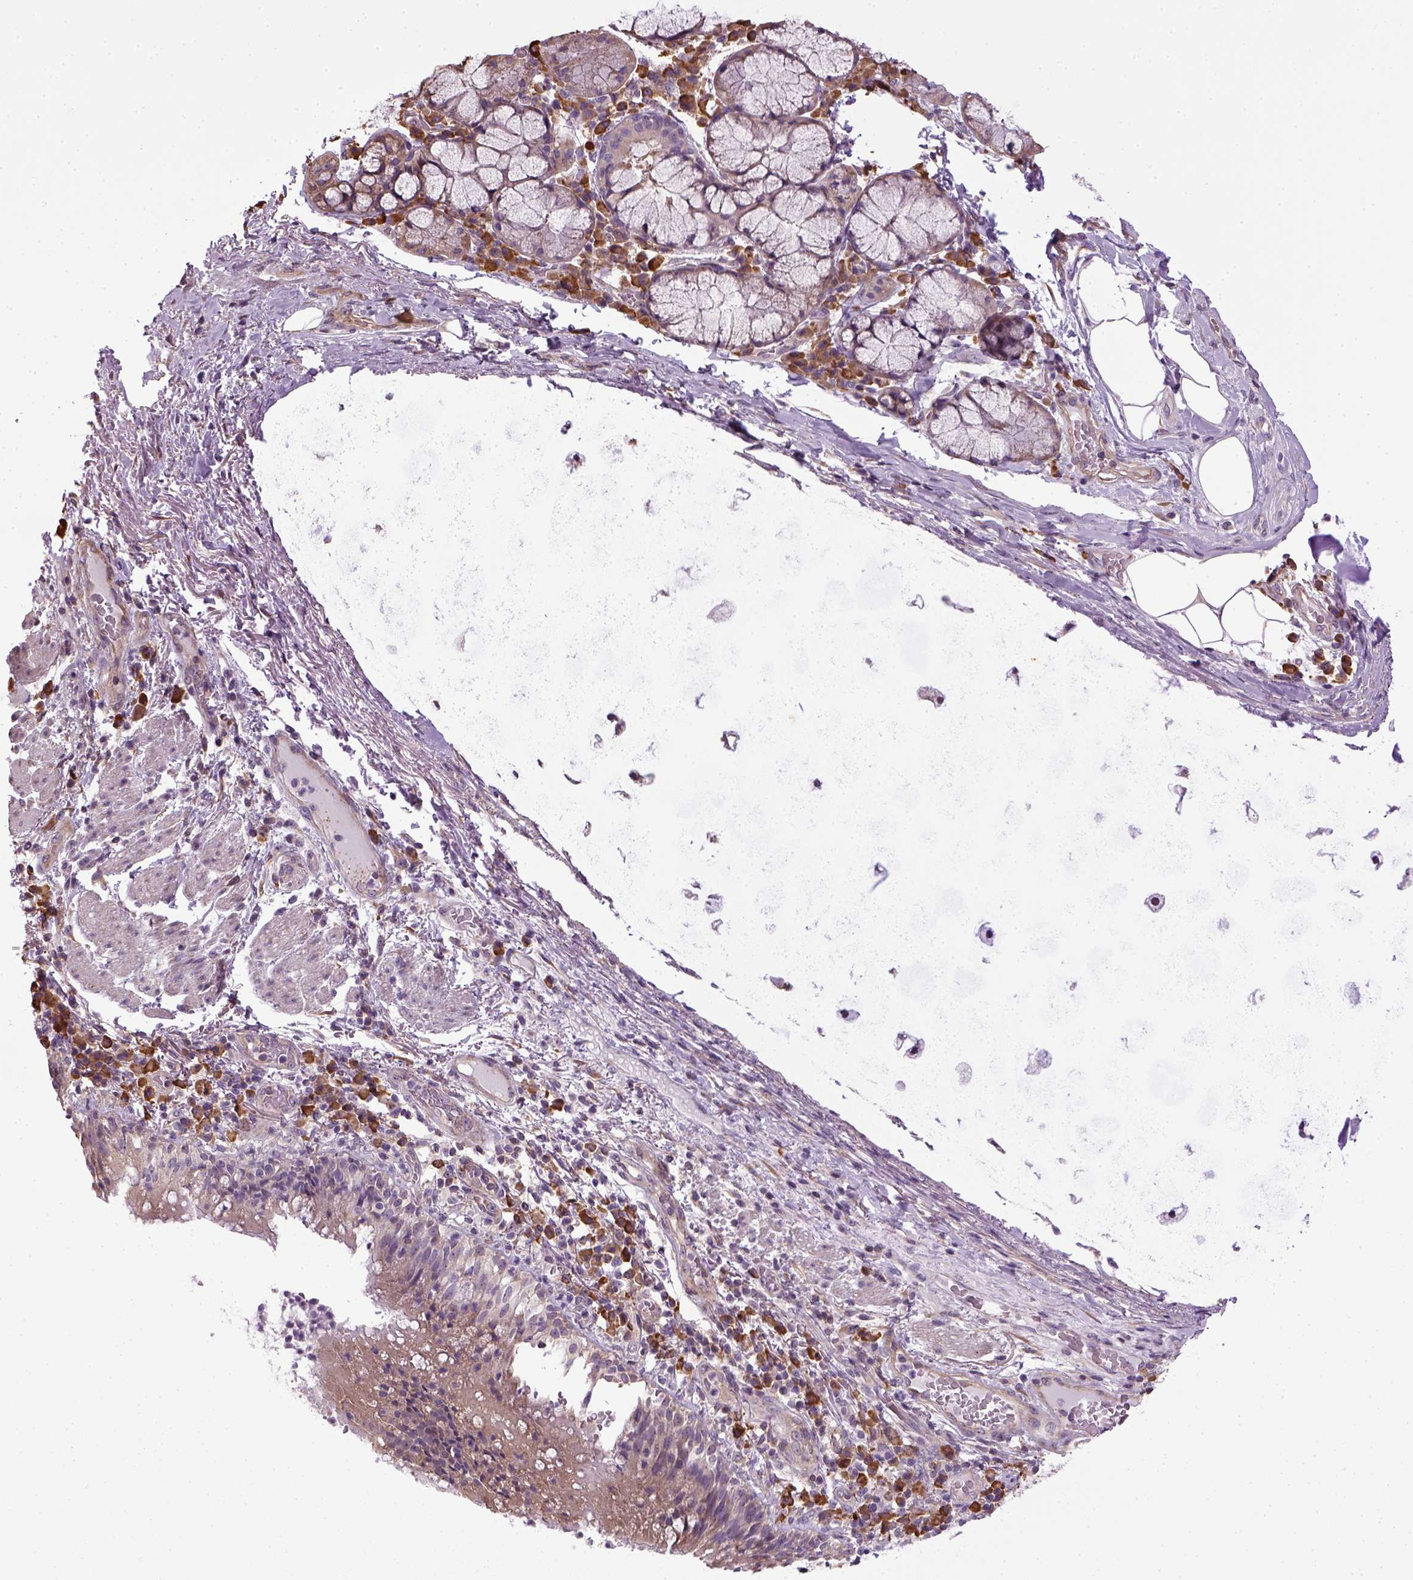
{"staining": {"intensity": "negative", "quantity": "none", "location": "none"}, "tissue": "bronchus", "cell_type": "Respiratory epithelial cells", "image_type": "normal", "snomed": [{"axis": "morphology", "description": "Normal tissue, NOS"}, {"axis": "topography", "description": "Lymph node"}, {"axis": "topography", "description": "Bronchus"}], "caption": "Immunohistochemical staining of normal bronchus demonstrates no significant expression in respiratory epithelial cells. The staining is performed using DAB brown chromogen with nuclei counter-stained in using hematoxylin.", "gene": "TPRG1", "patient": {"sex": "male", "age": 56}}